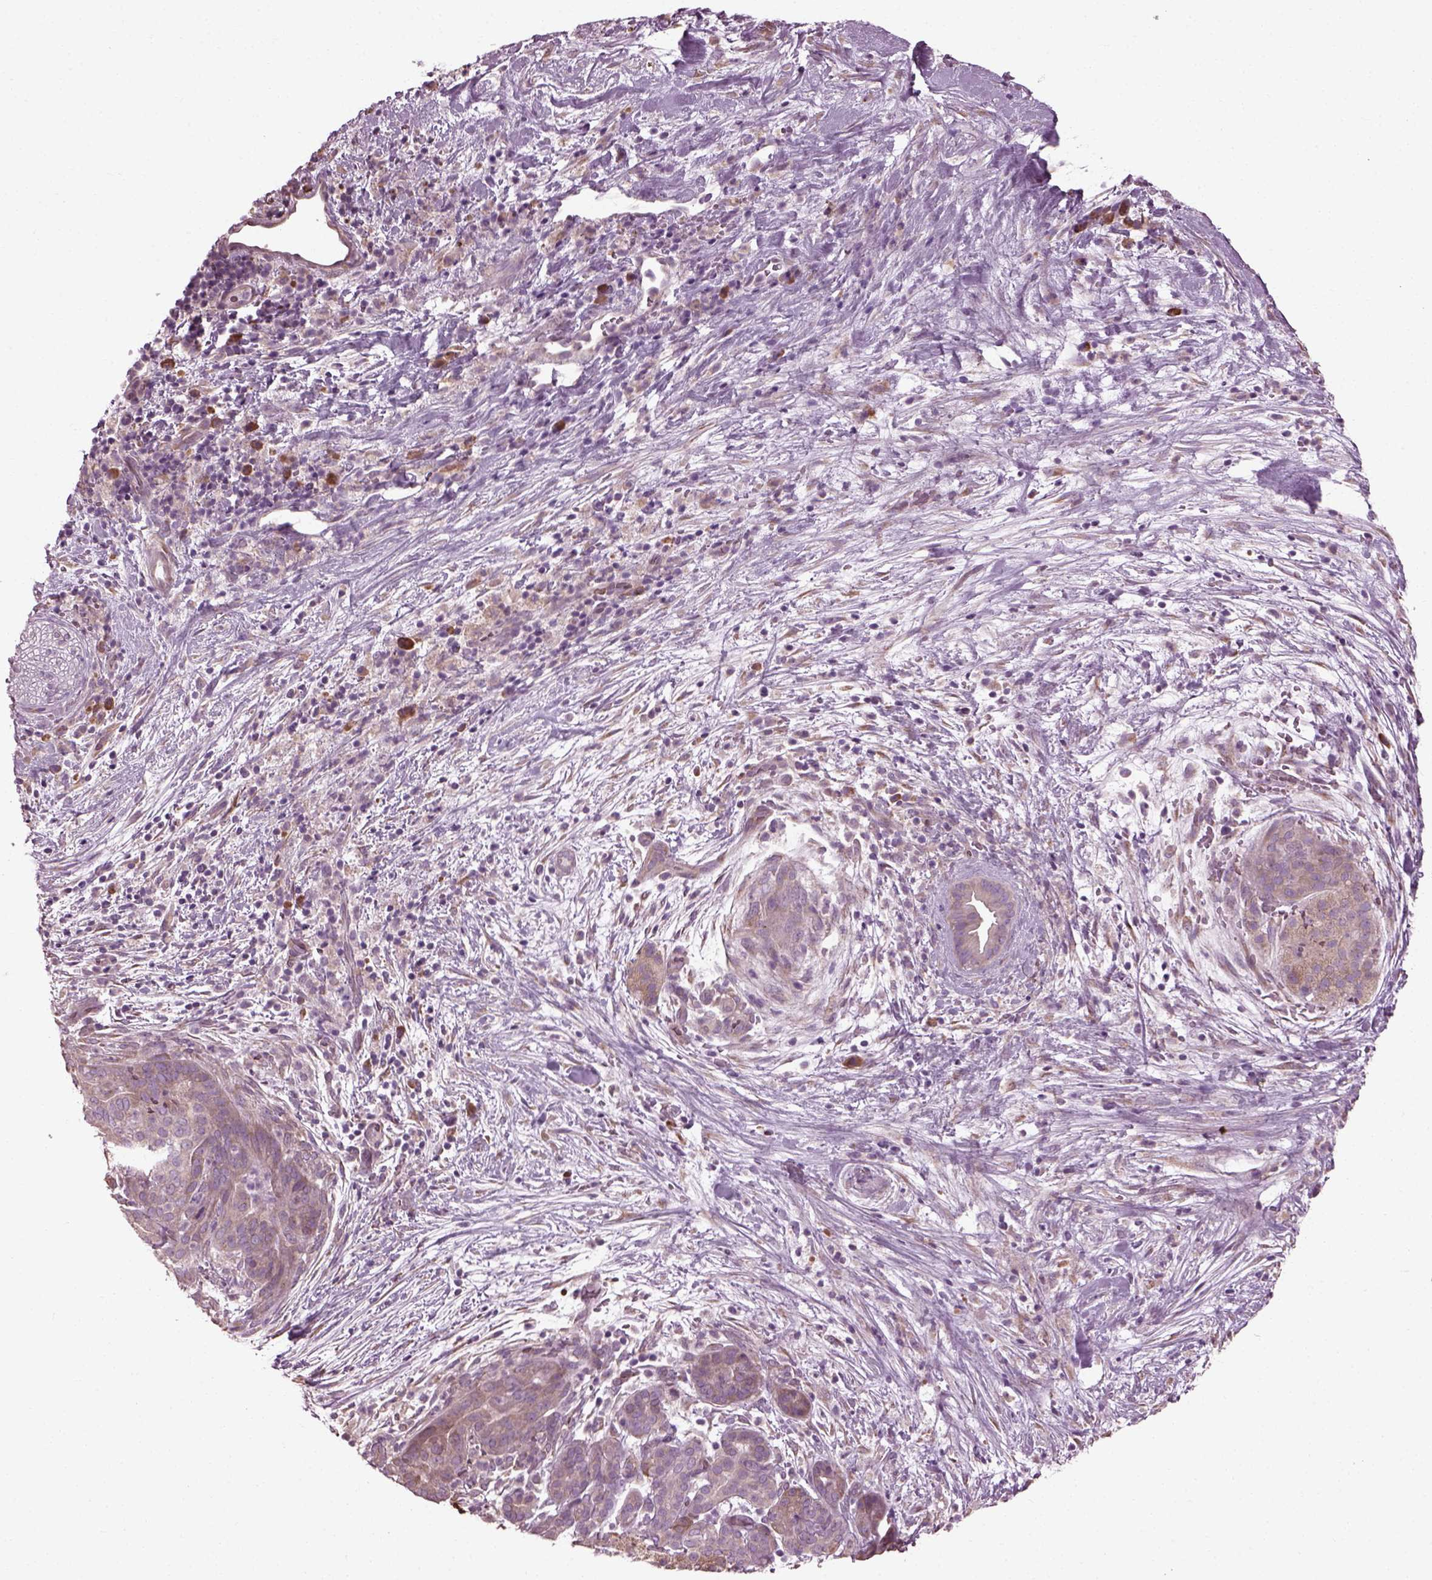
{"staining": {"intensity": "weak", "quantity": ">75%", "location": "cytoplasmic/membranous"}, "tissue": "pancreatic cancer", "cell_type": "Tumor cells", "image_type": "cancer", "snomed": [{"axis": "morphology", "description": "Adenocarcinoma, NOS"}, {"axis": "topography", "description": "Pancreas"}], "caption": "The immunohistochemical stain highlights weak cytoplasmic/membranous staining in tumor cells of pancreatic cancer (adenocarcinoma) tissue.", "gene": "CABP5", "patient": {"sex": "male", "age": 44}}